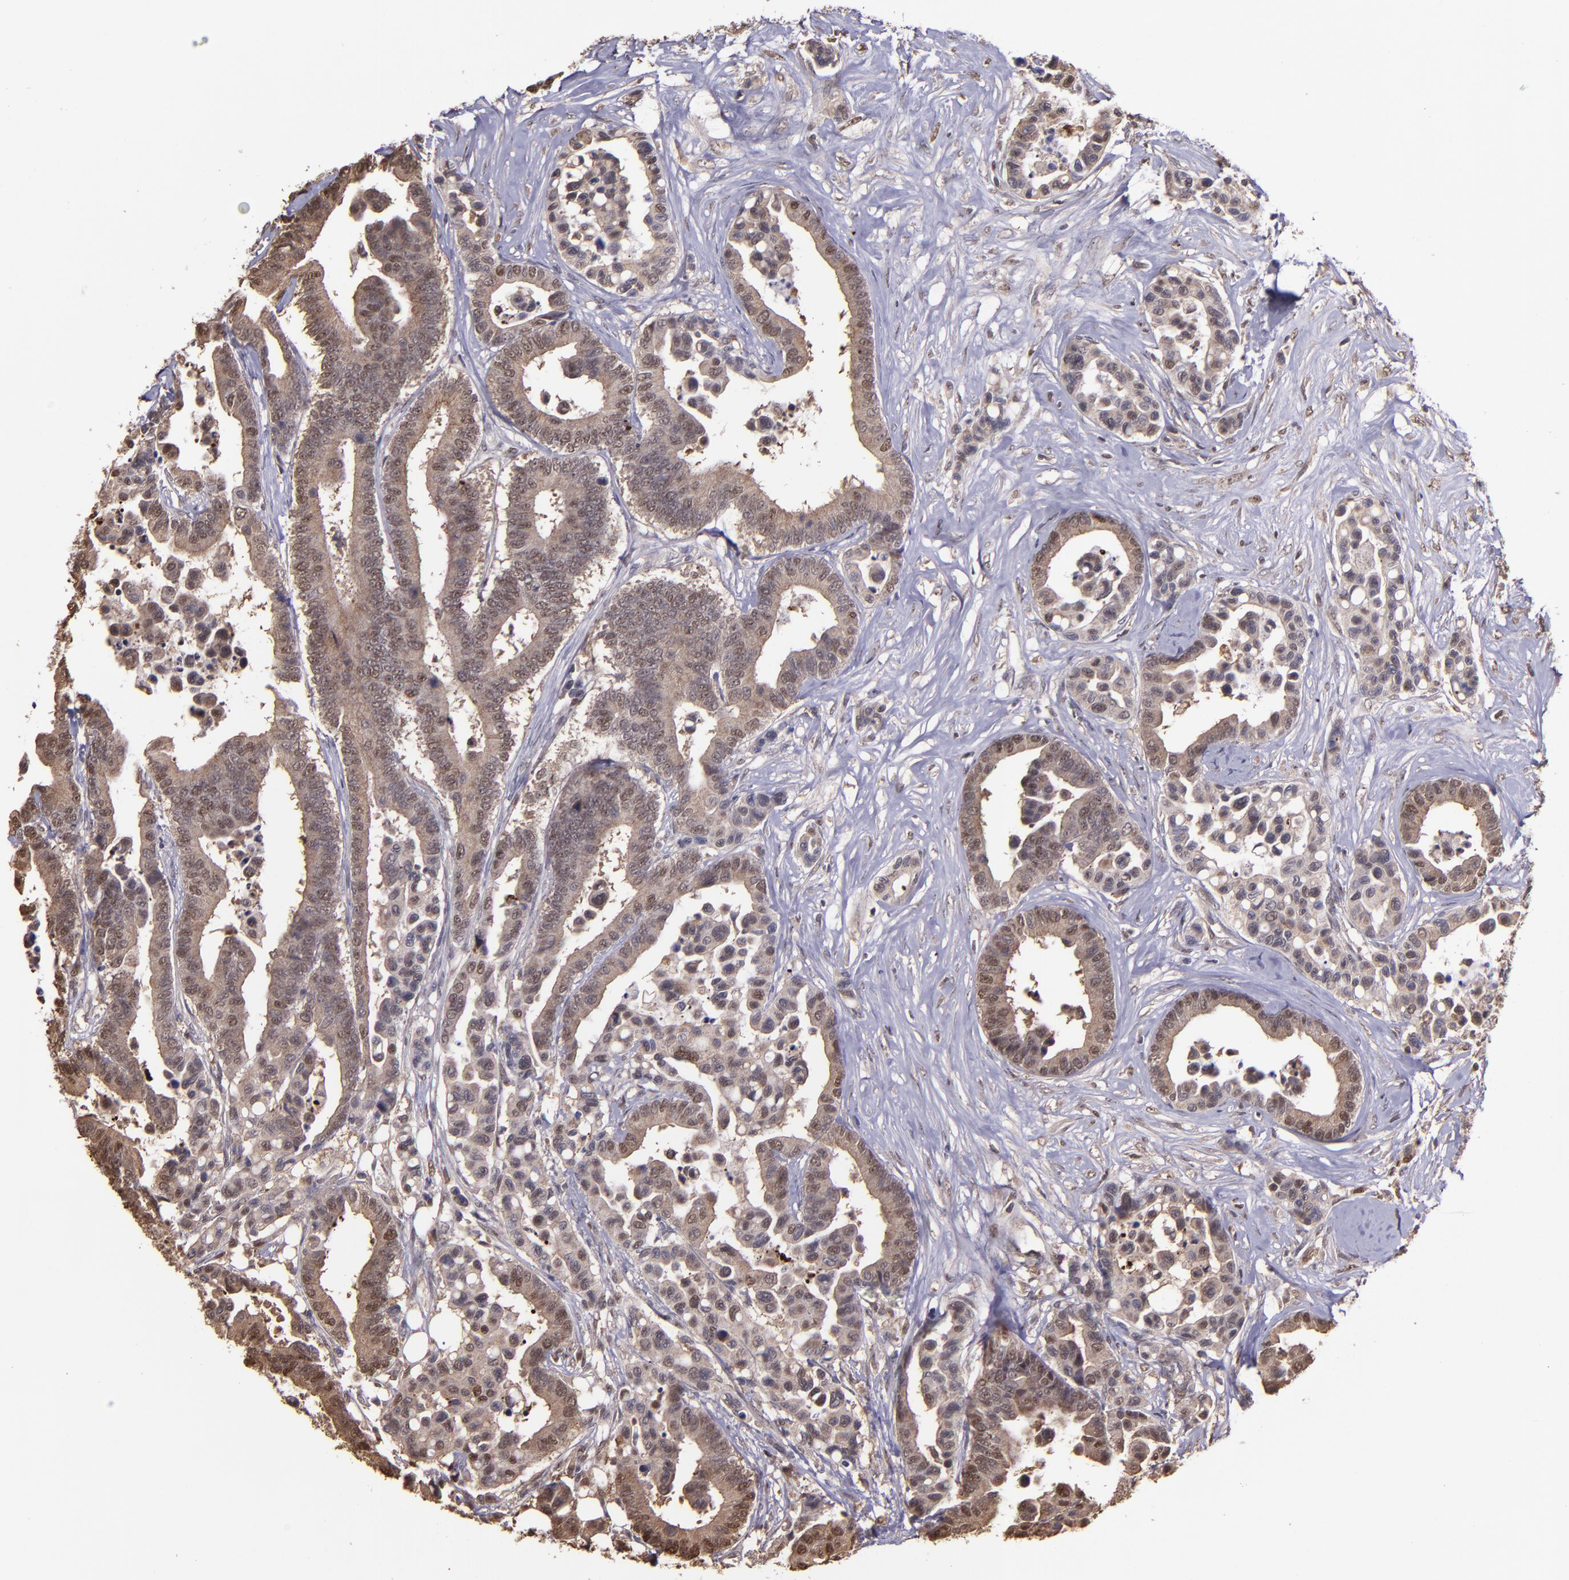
{"staining": {"intensity": "moderate", "quantity": ">75%", "location": "cytoplasmic/membranous,nuclear"}, "tissue": "colorectal cancer", "cell_type": "Tumor cells", "image_type": "cancer", "snomed": [{"axis": "morphology", "description": "Adenocarcinoma, NOS"}, {"axis": "topography", "description": "Colon"}], "caption": "Tumor cells reveal moderate cytoplasmic/membranous and nuclear expression in about >75% of cells in colorectal adenocarcinoma. (brown staining indicates protein expression, while blue staining denotes nuclei).", "gene": "SERPINF2", "patient": {"sex": "male", "age": 82}}